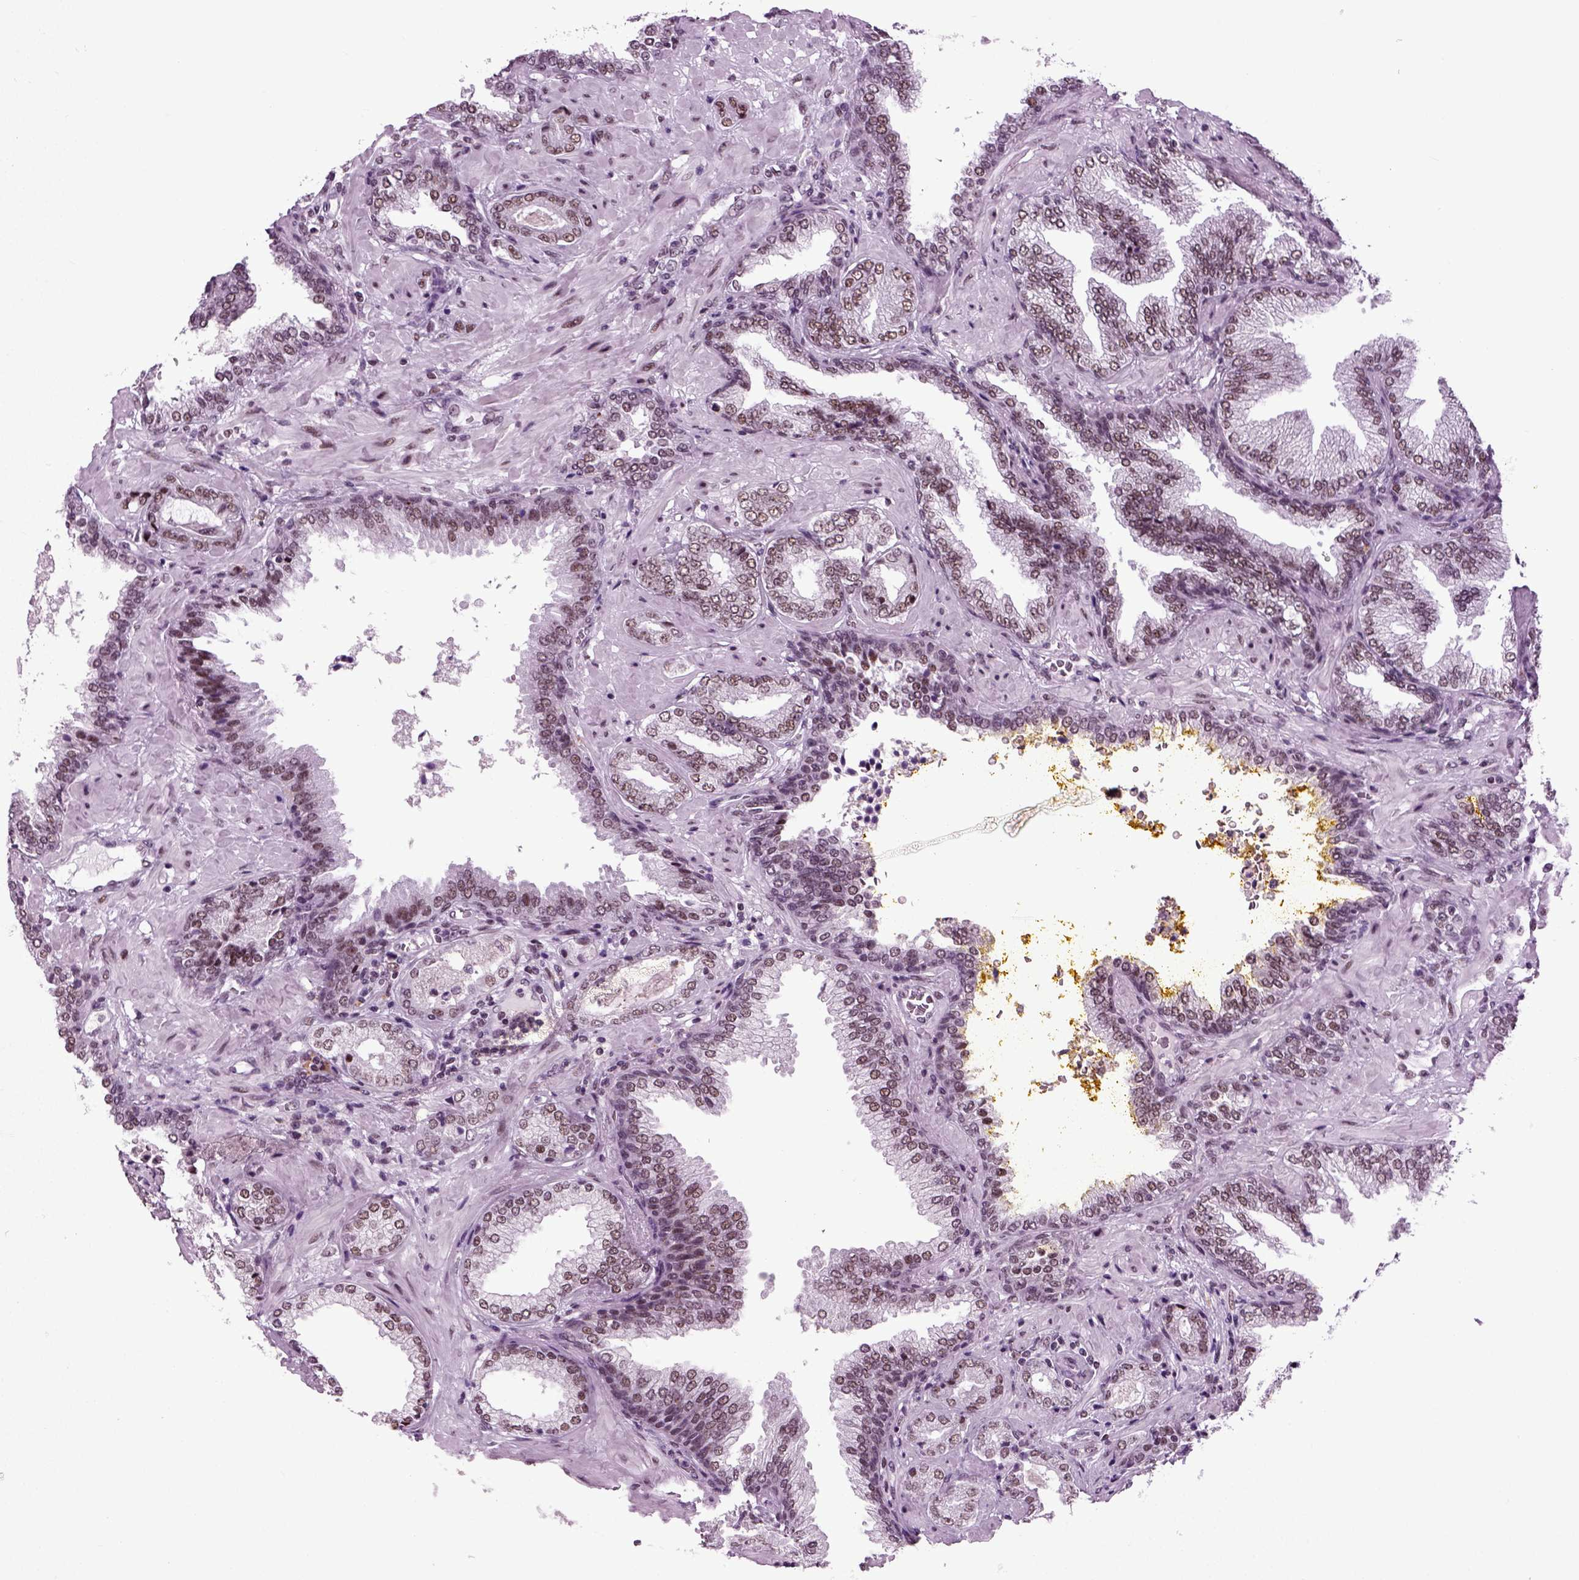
{"staining": {"intensity": "weak", "quantity": ">75%", "location": "nuclear"}, "tissue": "prostate cancer", "cell_type": "Tumor cells", "image_type": "cancer", "snomed": [{"axis": "morphology", "description": "Adenocarcinoma, Low grade"}, {"axis": "topography", "description": "Prostate"}], "caption": "Protein expression analysis of human prostate cancer (adenocarcinoma (low-grade)) reveals weak nuclear positivity in approximately >75% of tumor cells.", "gene": "RCOR3", "patient": {"sex": "male", "age": 68}}